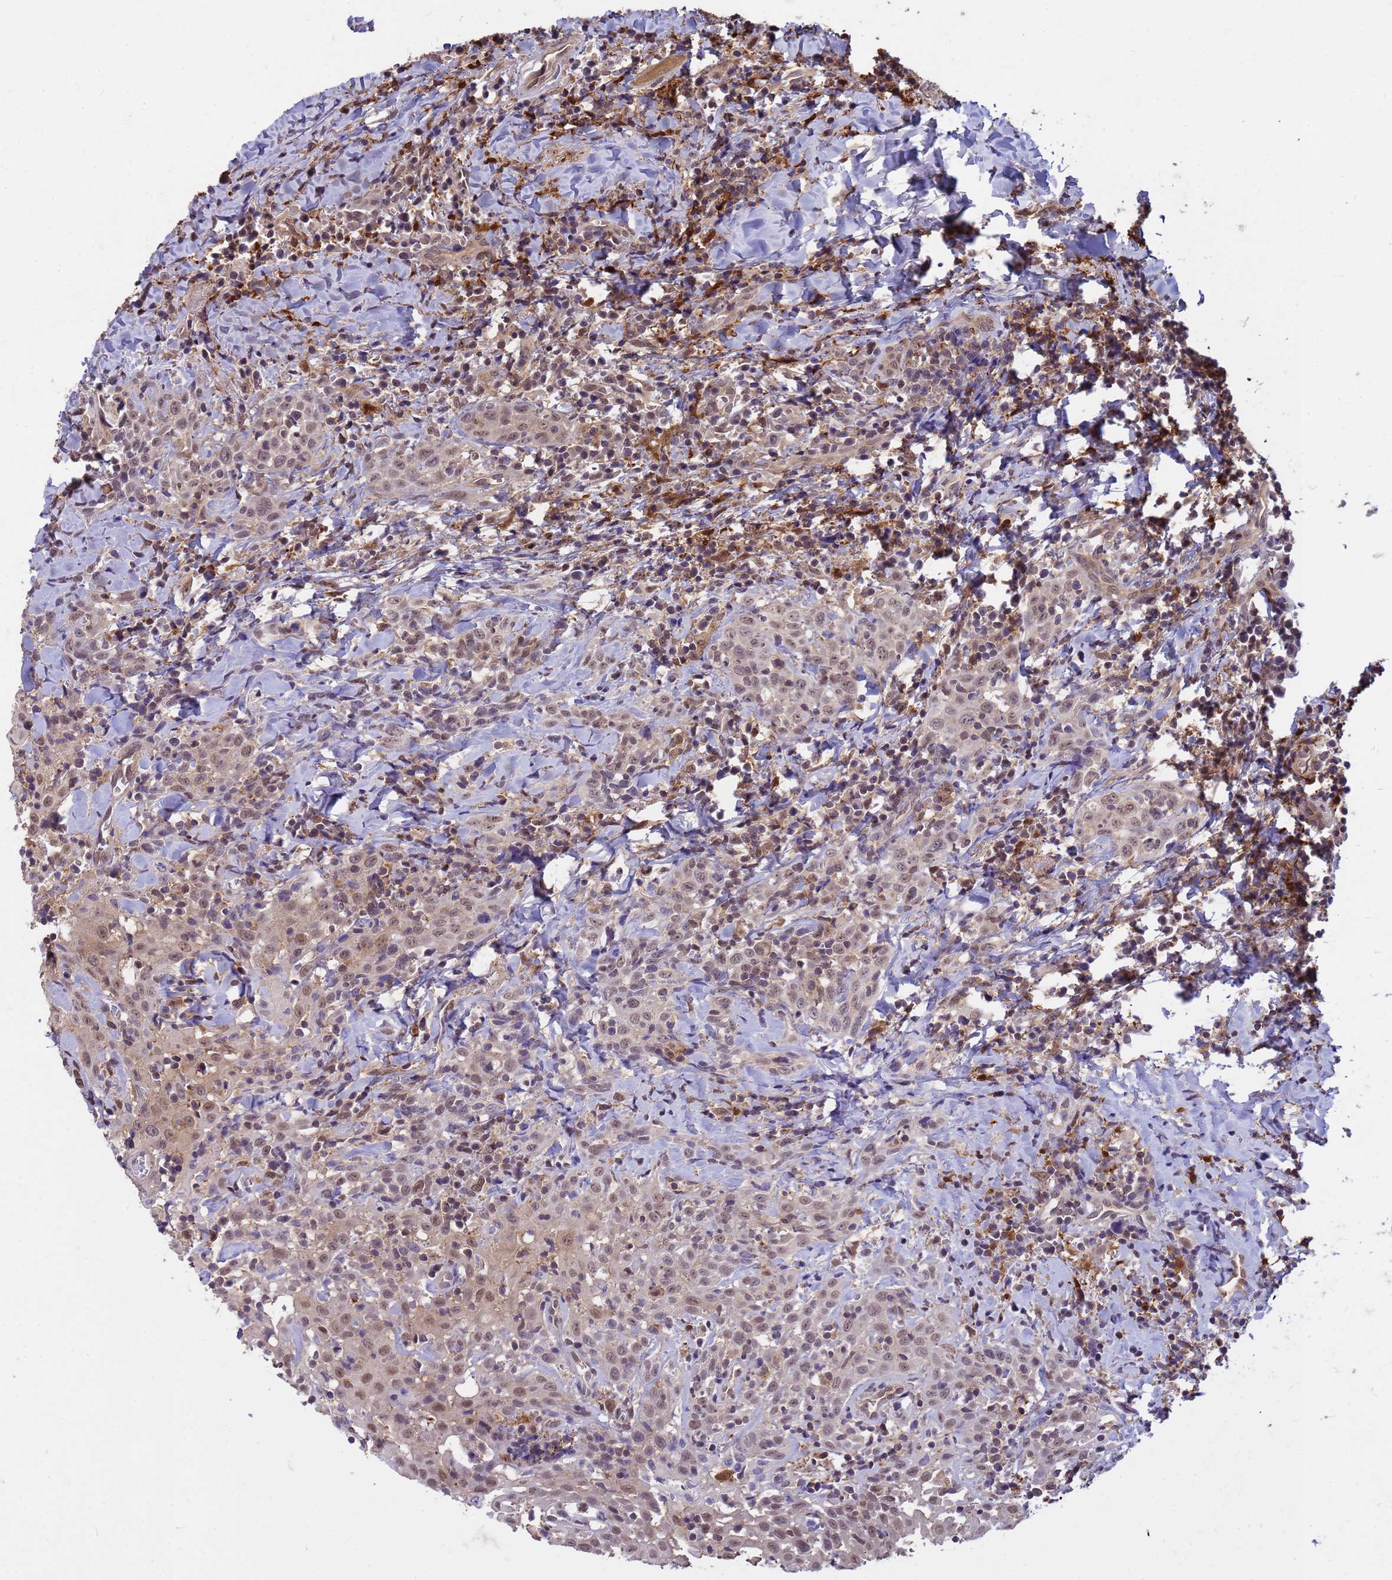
{"staining": {"intensity": "weak", "quantity": ">75%", "location": "nuclear"}, "tissue": "head and neck cancer", "cell_type": "Tumor cells", "image_type": "cancer", "snomed": [{"axis": "morphology", "description": "Squamous cell carcinoma, NOS"}, {"axis": "topography", "description": "Head-Neck"}], "caption": "Head and neck cancer (squamous cell carcinoma) stained for a protein shows weak nuclear positivity in tumor cells. (DAB = brown stain, brightfield microscopy at high magnification).", "gene": "NPEPPS", "patient": {"sex": "female", "age": 70}}